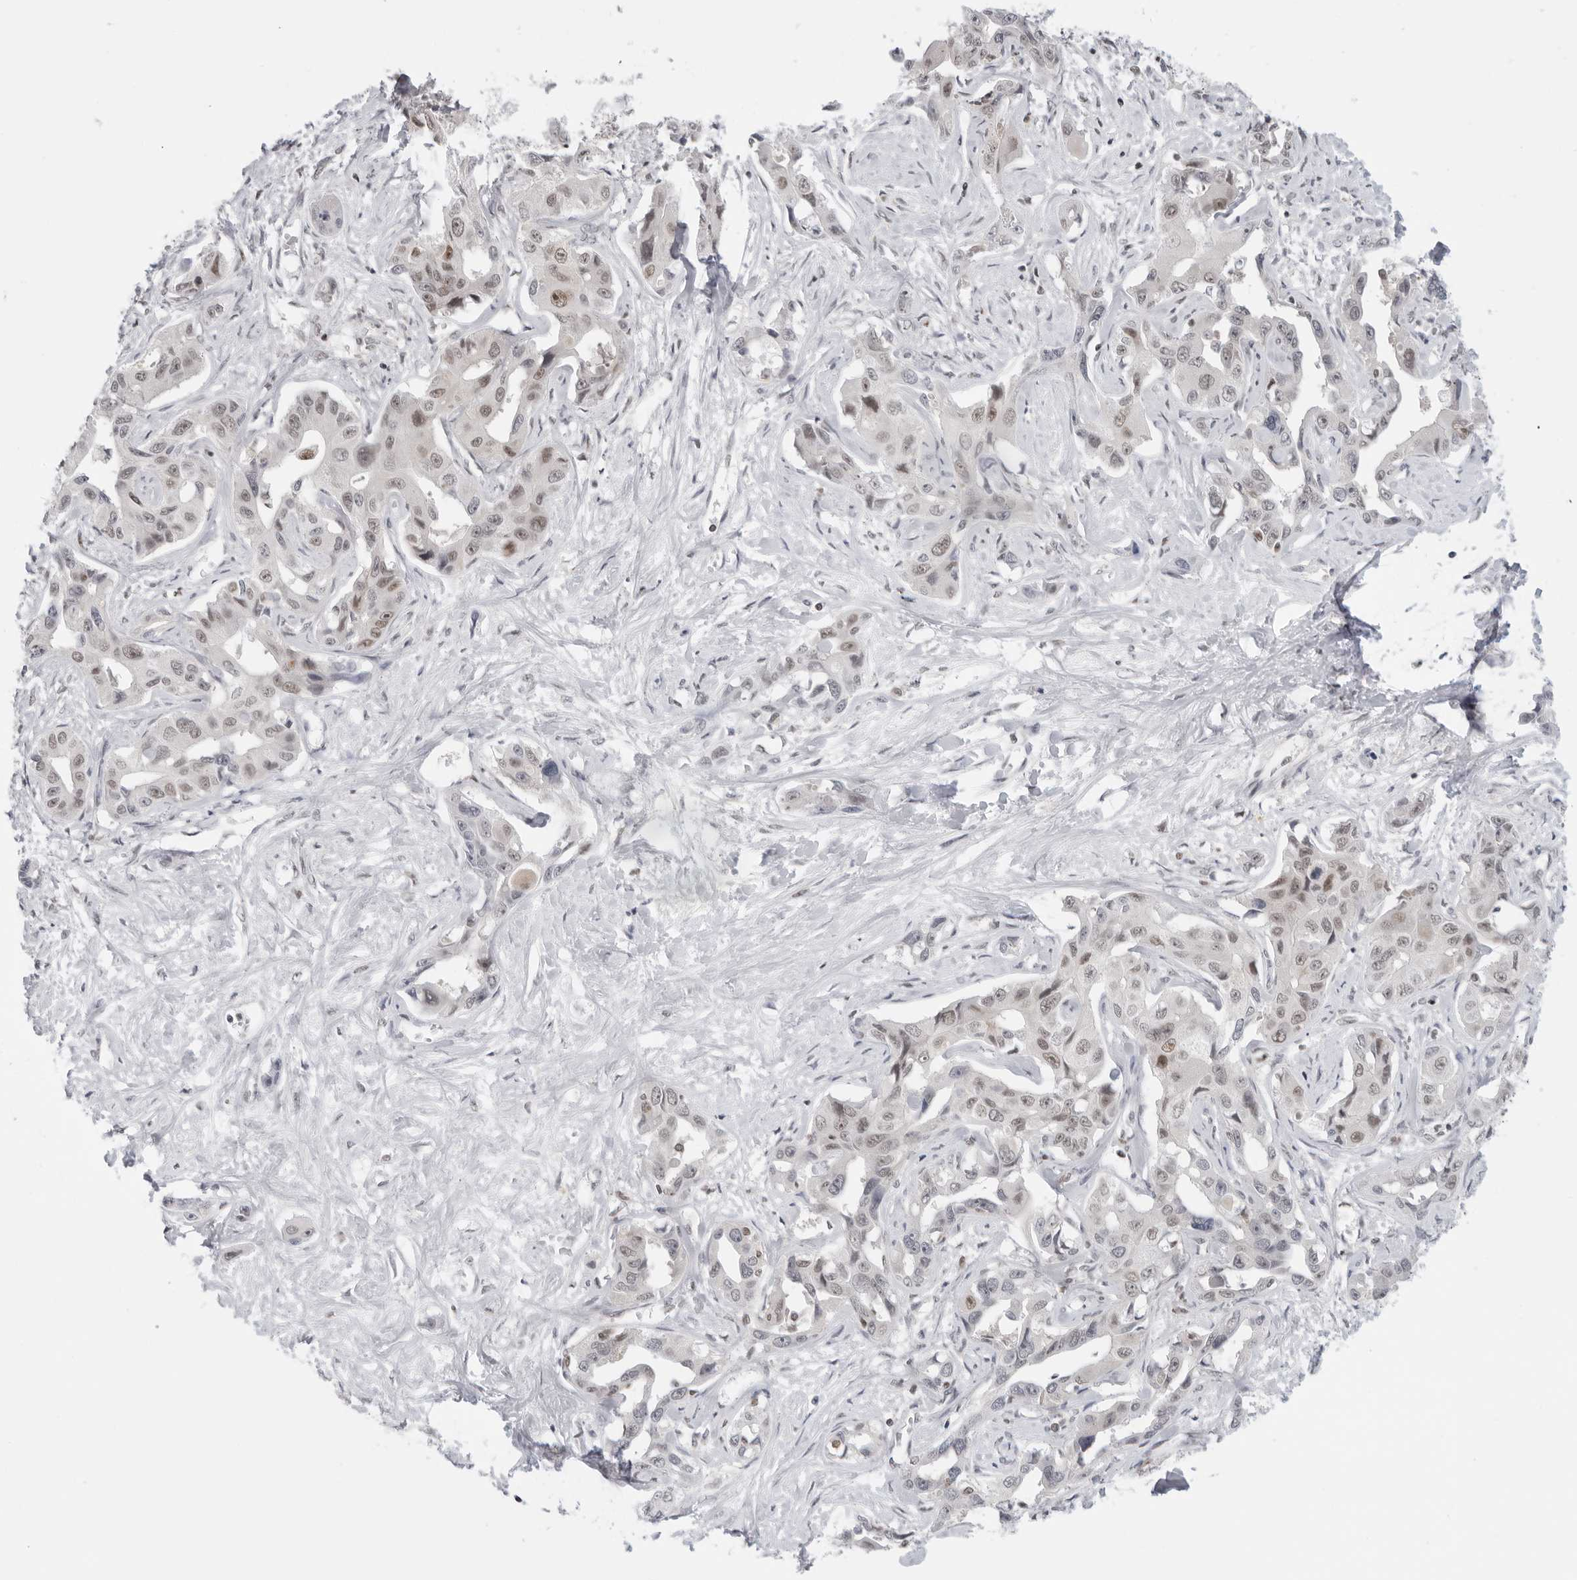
{"staining": {"intensity": "weak", "quantity": "25%-75%", "location": "nuclear"}, "tissue": "liver cancer", "cell_type": "Tumor cells", "image_type": "cancer", "snomed": [{"axis": "morphology", "description": "Cholangiocarcinoma"}, {"axis": "topography", "description": "Liver"}], "caption": "An image showing weak nuclear positivity in approximately 25%-75% of tumor cells in liver cholangiocarcinoma, as visualized by brown immunohistochemical staining.", "gene": "RPA2", "patient": {"sex": "male", "age": 59}}